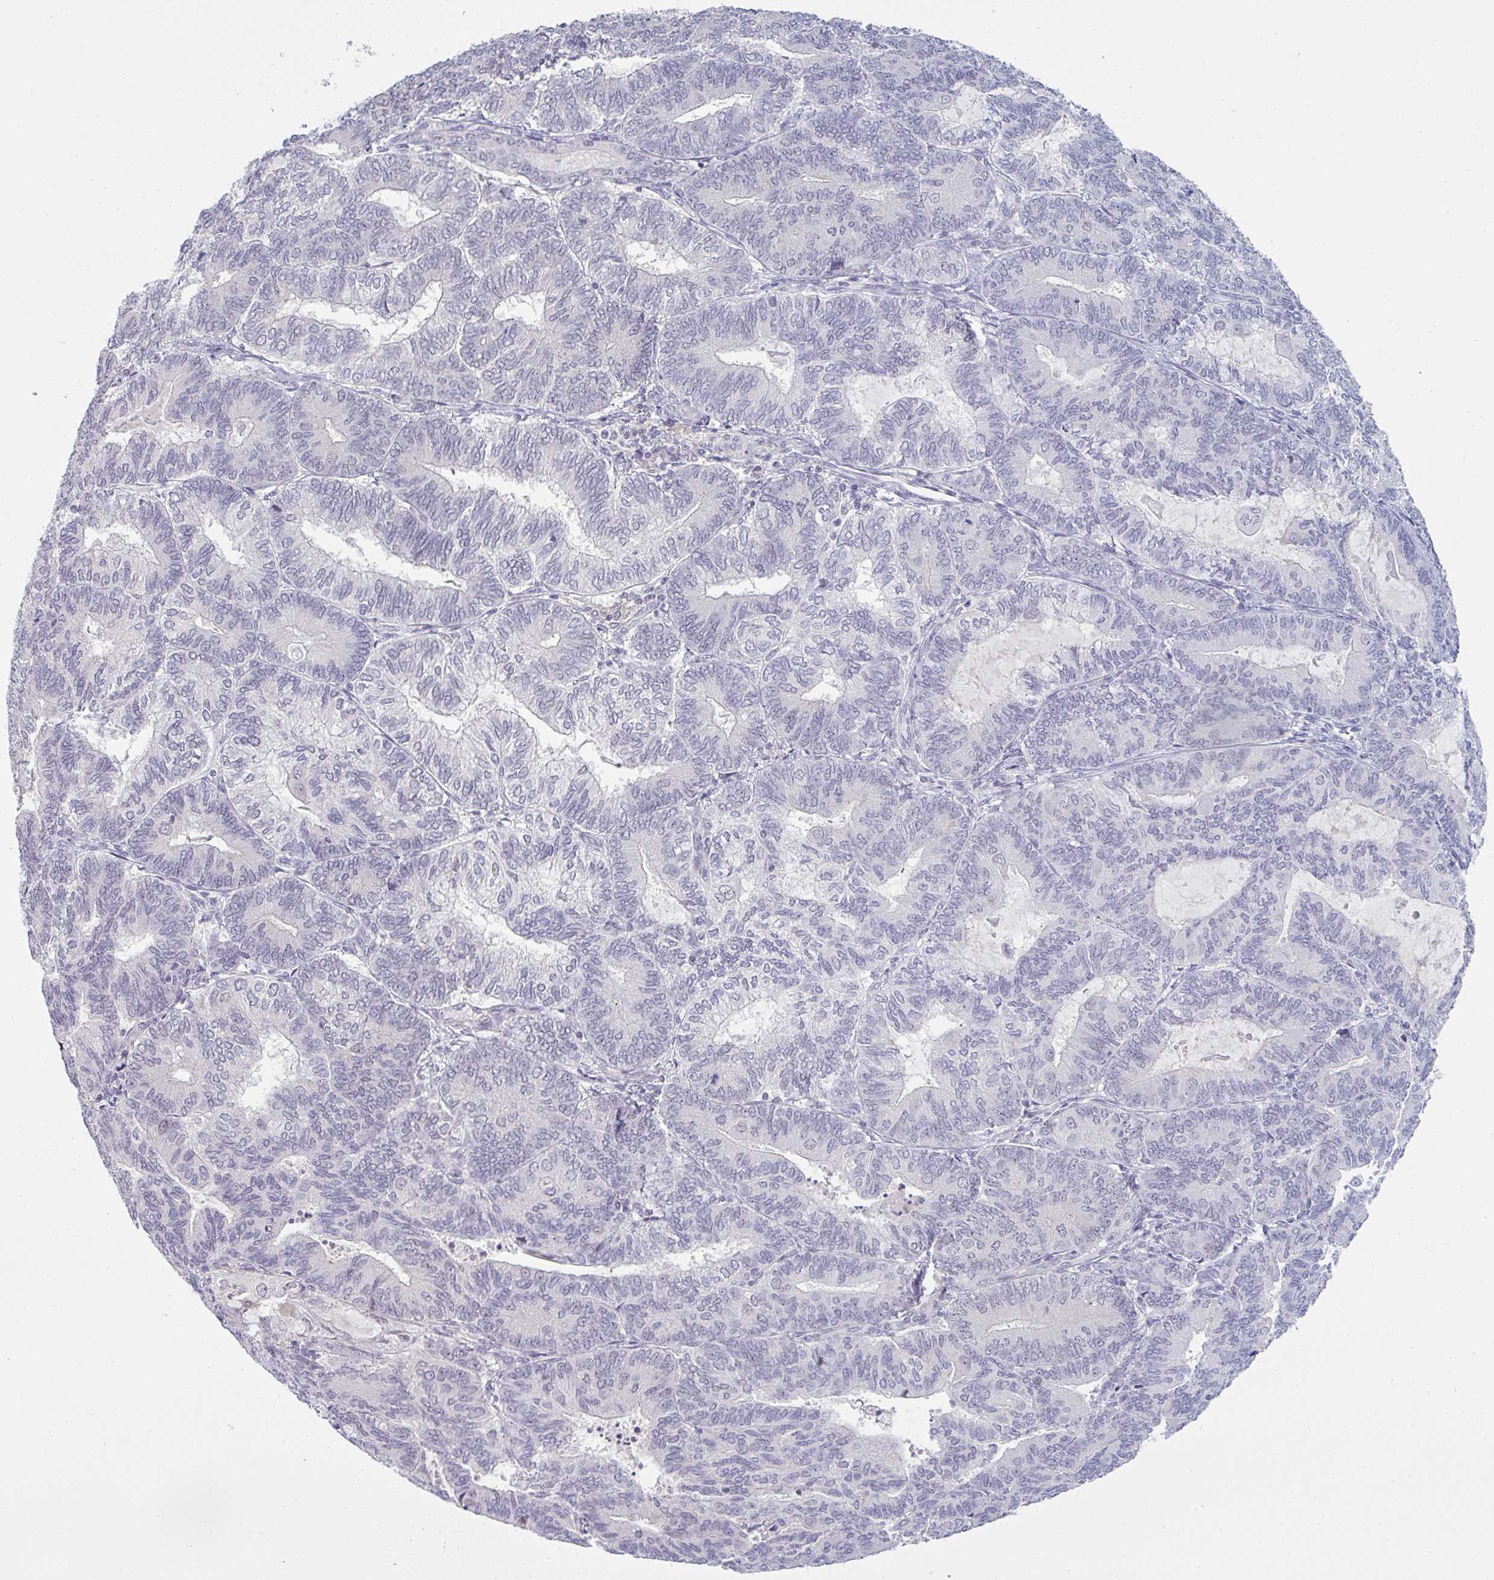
{"staining": {"intensity": "negative", "quantity": "none", "location": "none"}, "tissue": "endometrial cancer", "cell_type": "Tumor cells", "image_type": "cancer", "snomed": [{"axis": "morphology", "description": "Adenocarcinoma, NOS"}, {"axis": "topography", "description": "Endometrium"}], "caption": "This is a photomicrograph of IHC staining of adenocarcinoma (endometrial), which shows no expression in tumor cells.", "gene": "PPFIA4", "patient": {"sex": "female", "age": 81}}